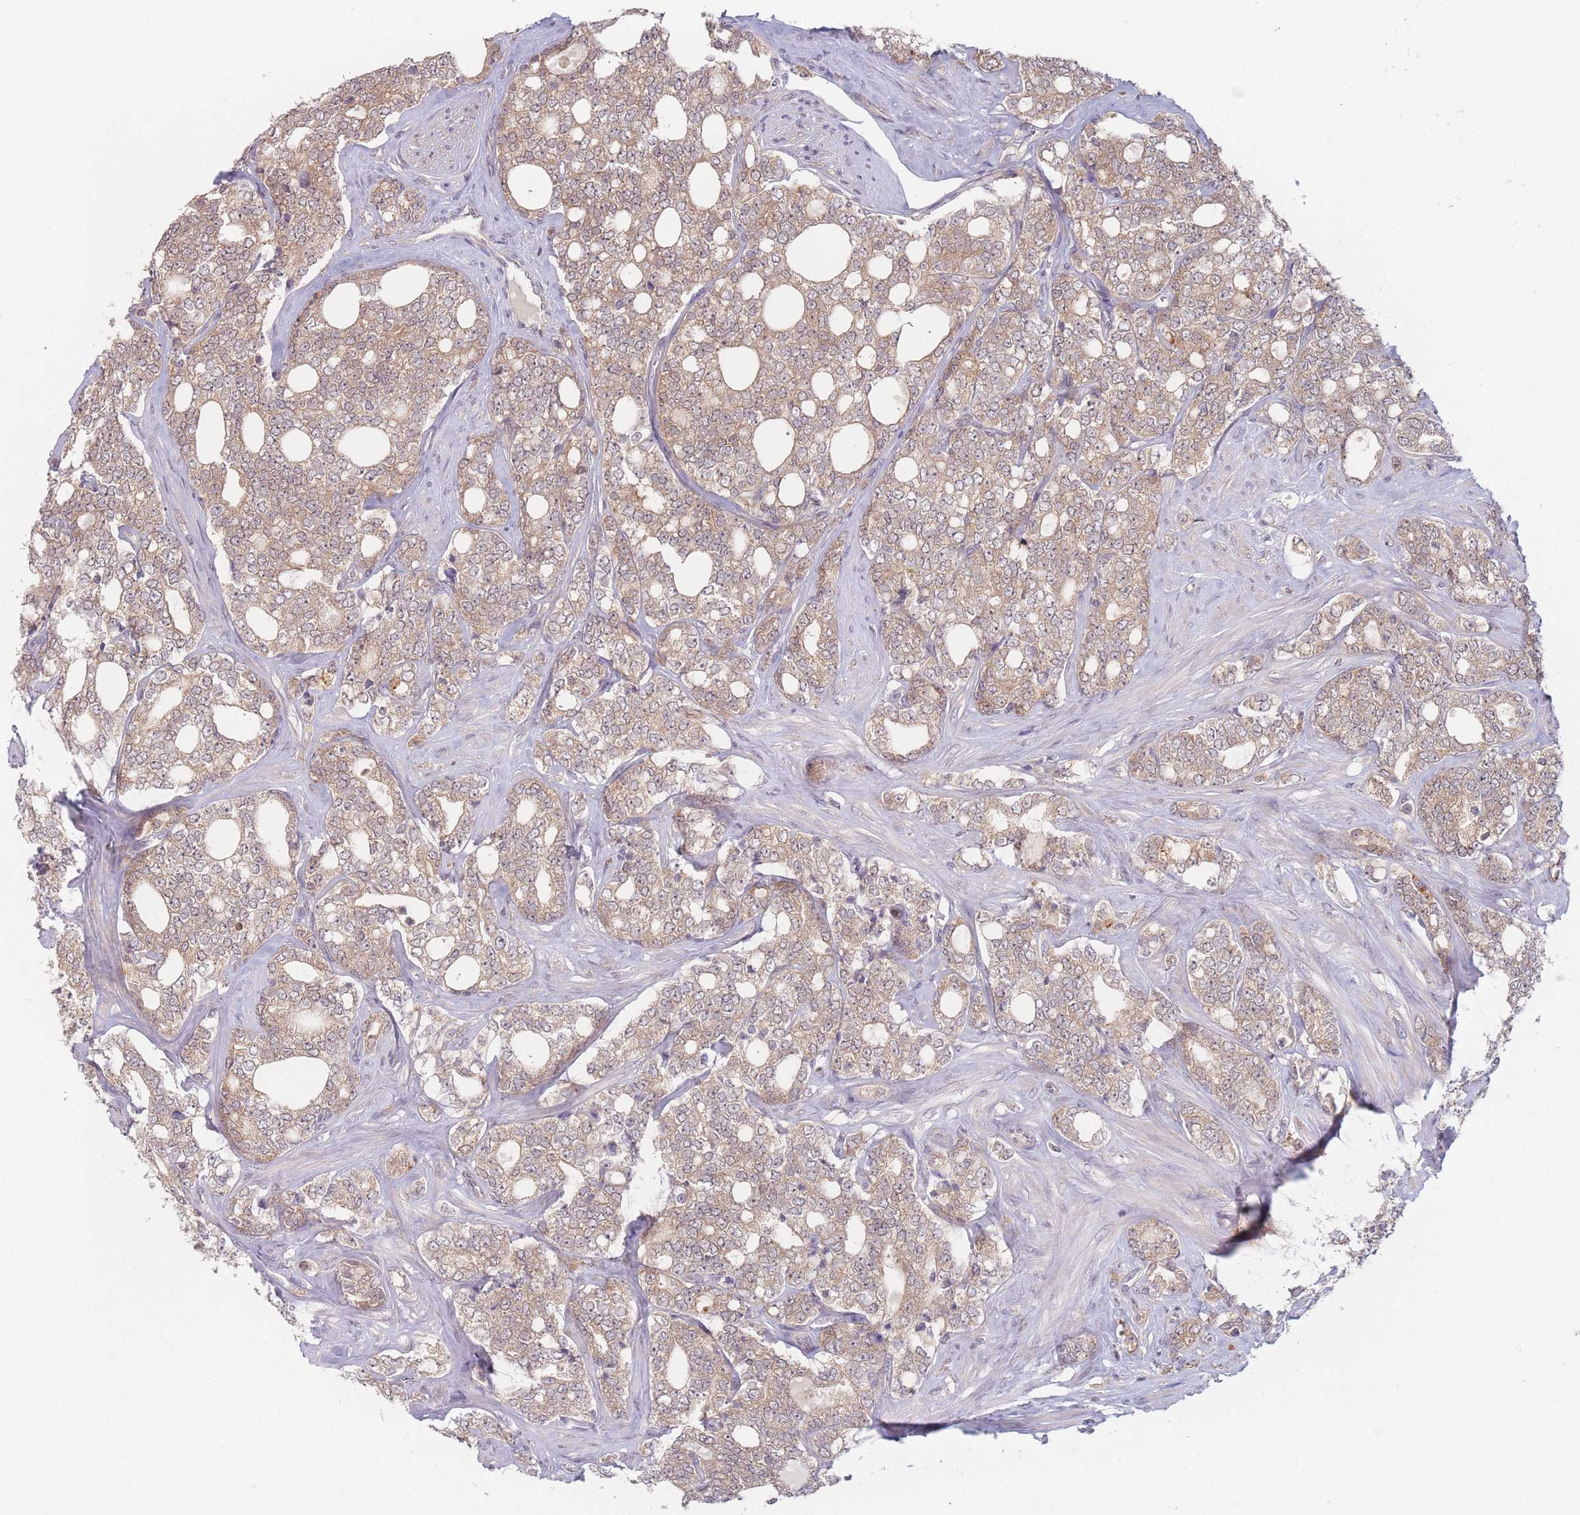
{"staining": {"intensity": "moderate", "quantity": ">75%", "location": "cytoplasmic/membranous"}, "tissue": "prostate cancer", "cell_type": "Tumor cells", "image_type": "cancer", "snomed": [{"axis": "morphology", "description": "Adenocarcinoma, High grade"}, {"axis": "topography", "description": "Prostate"}], "caption": "Tumor cells exhibit moderate cytoplasmic/membranous positivity in approximately >75% of cells in prostate cancer (high-grade adenocarcinoma).", "gene": "PPM1A", "patient": {"sex": "male", "age": 64}}